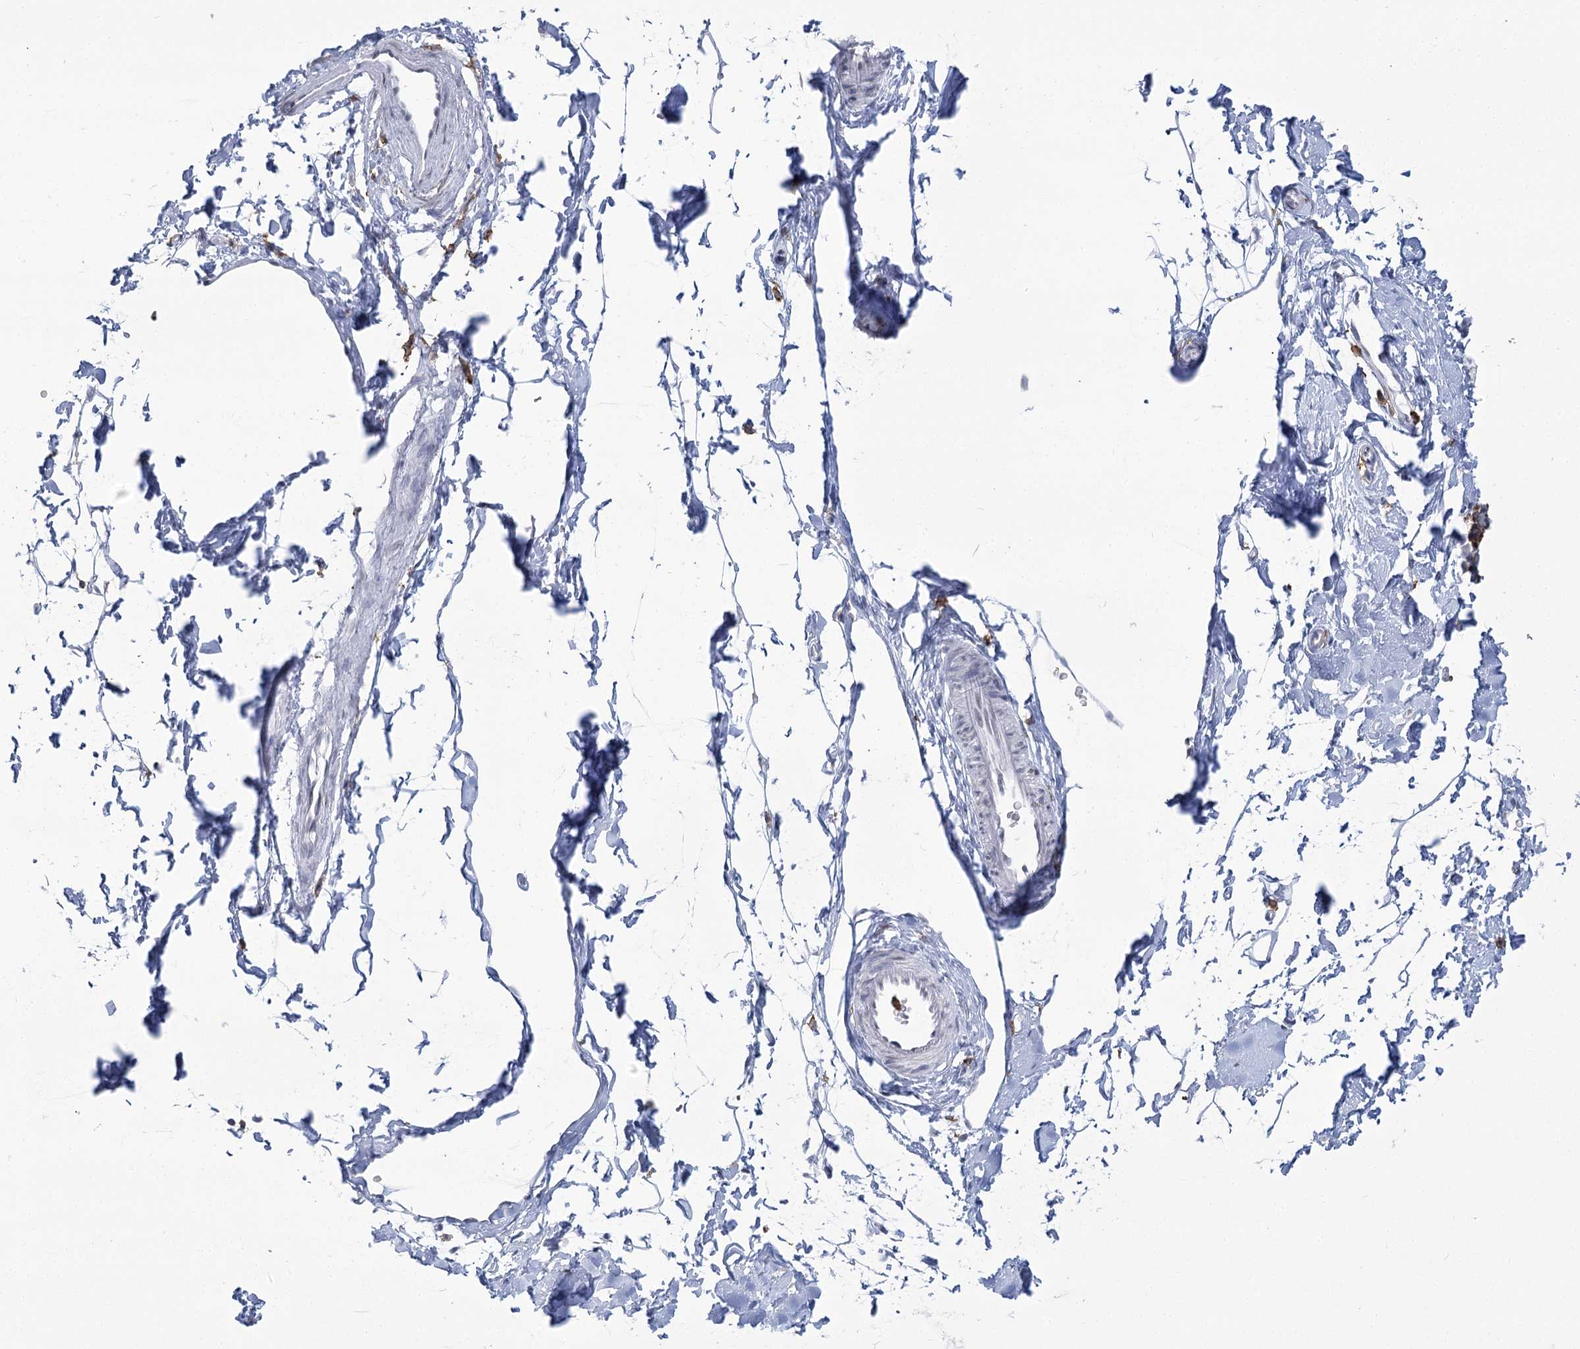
{"staining": {"intensity": "negative", "quantity": "none", "location": "none"}, "tissue": "adipose tissue", "cell_type": "Adipocytes", "image_type": "normal", "snomed": [{"axis": "morphology", "description": "Normal tissue, NOS"}, {"axis": "topography", "description": "Breast"}], "caption": "Immunohistochemistry (IHC) of benign human adipose tissue shows no positivity in adipocytes.", "gene": "C11orf1", "patient": {"sex": "female", "age": 23}}